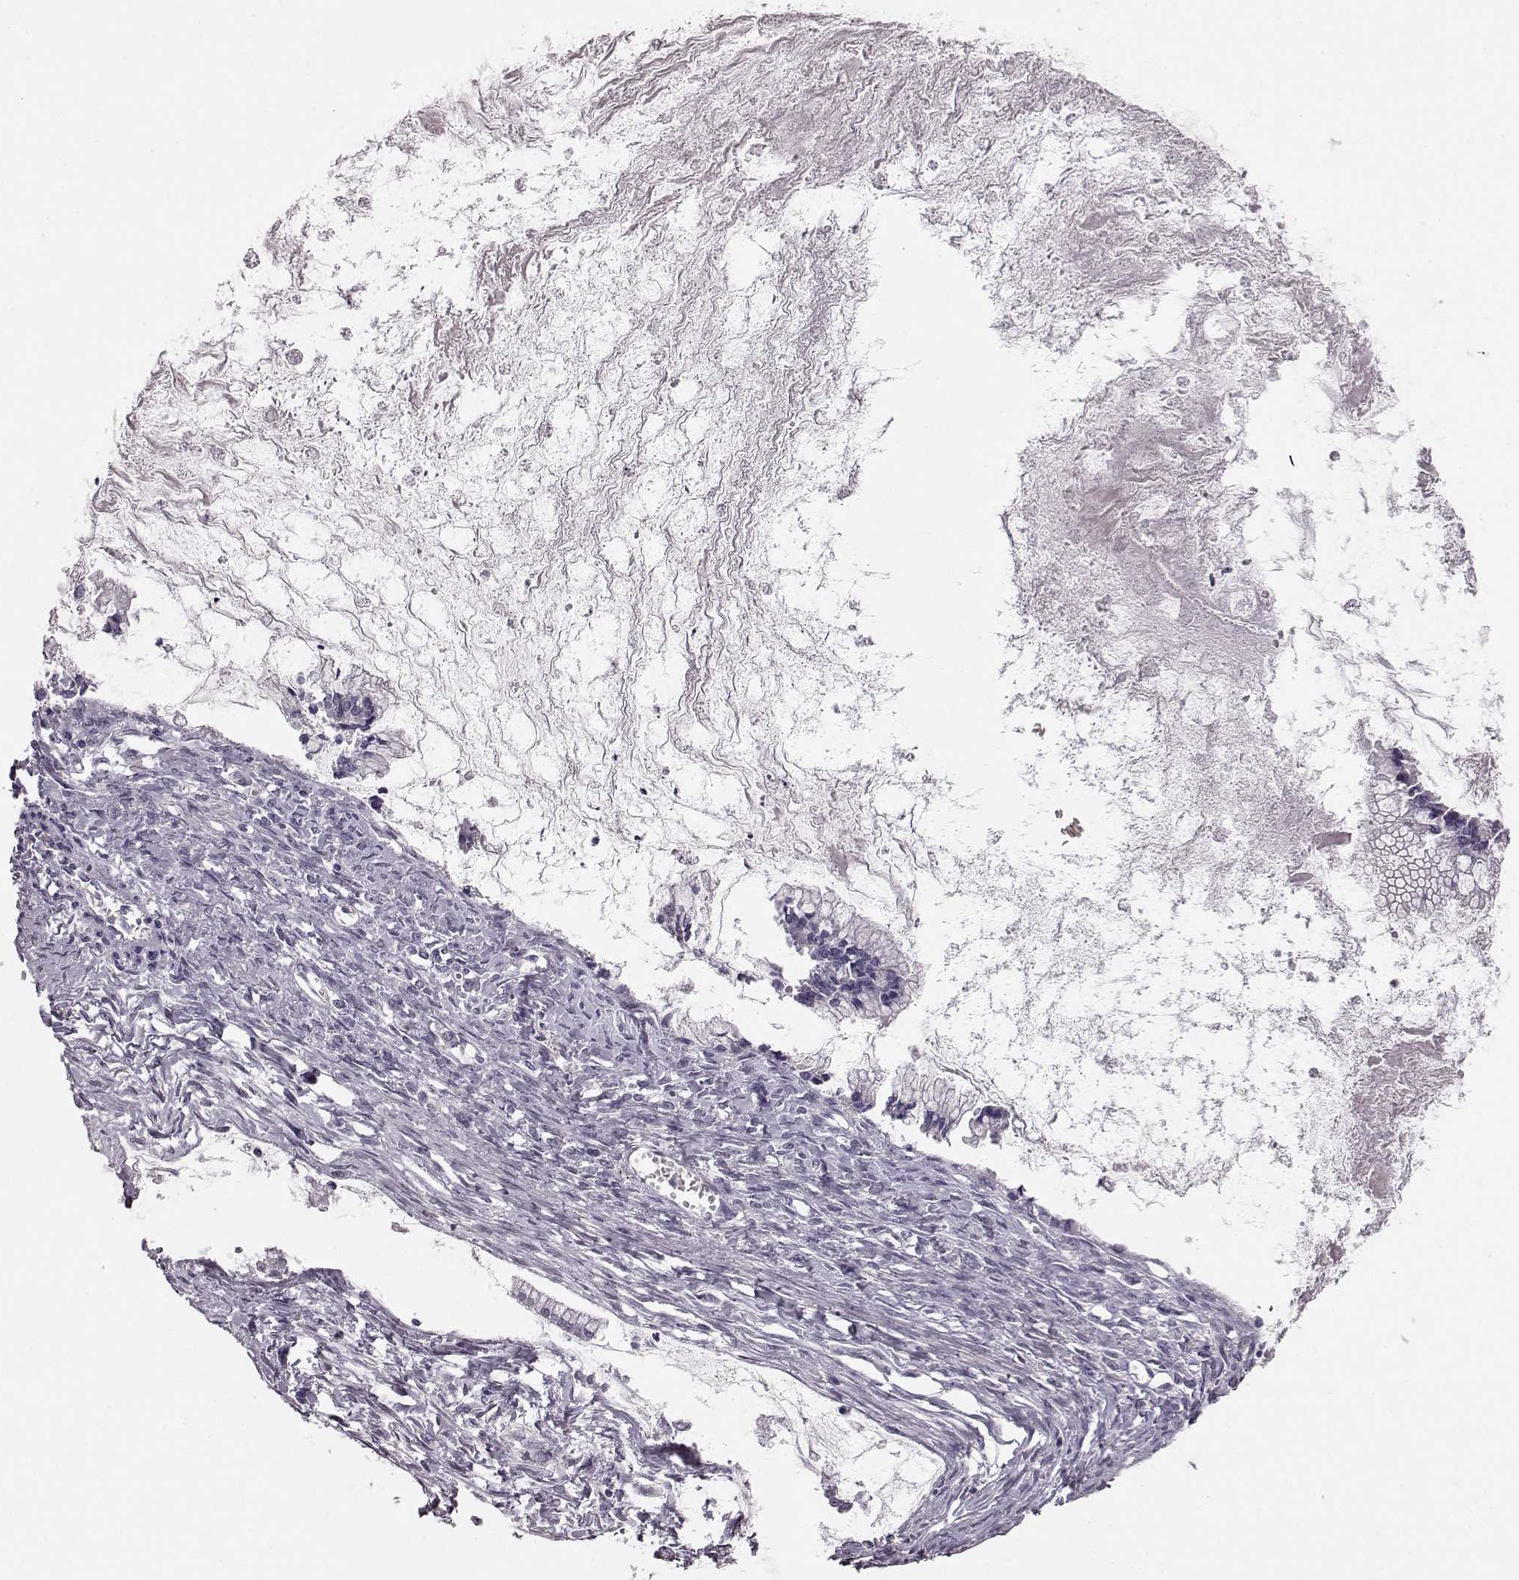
{"staining": {"intensity": "negative", "quantity": "none", "location": "none"}, "tissue": "ovarian cancer", "cell_type": "Tumor cells", "image_type": "cancer", "snomed": [{"axis": "morphology", "description": "Cystadenocarcinoma, mucinous, NOS"}, {"axis": "topography", "description": "Ovary"}], "caption": "Immunohistochemistry micrograph of neoplastic tissue: ovarian cancer (mucinous cystadenocarcinoma) stained with DAB reveals no significant protein staining in tumor cells.", "gene": "TCHHL1", "patient": {"sex": "female", "age": 67}}